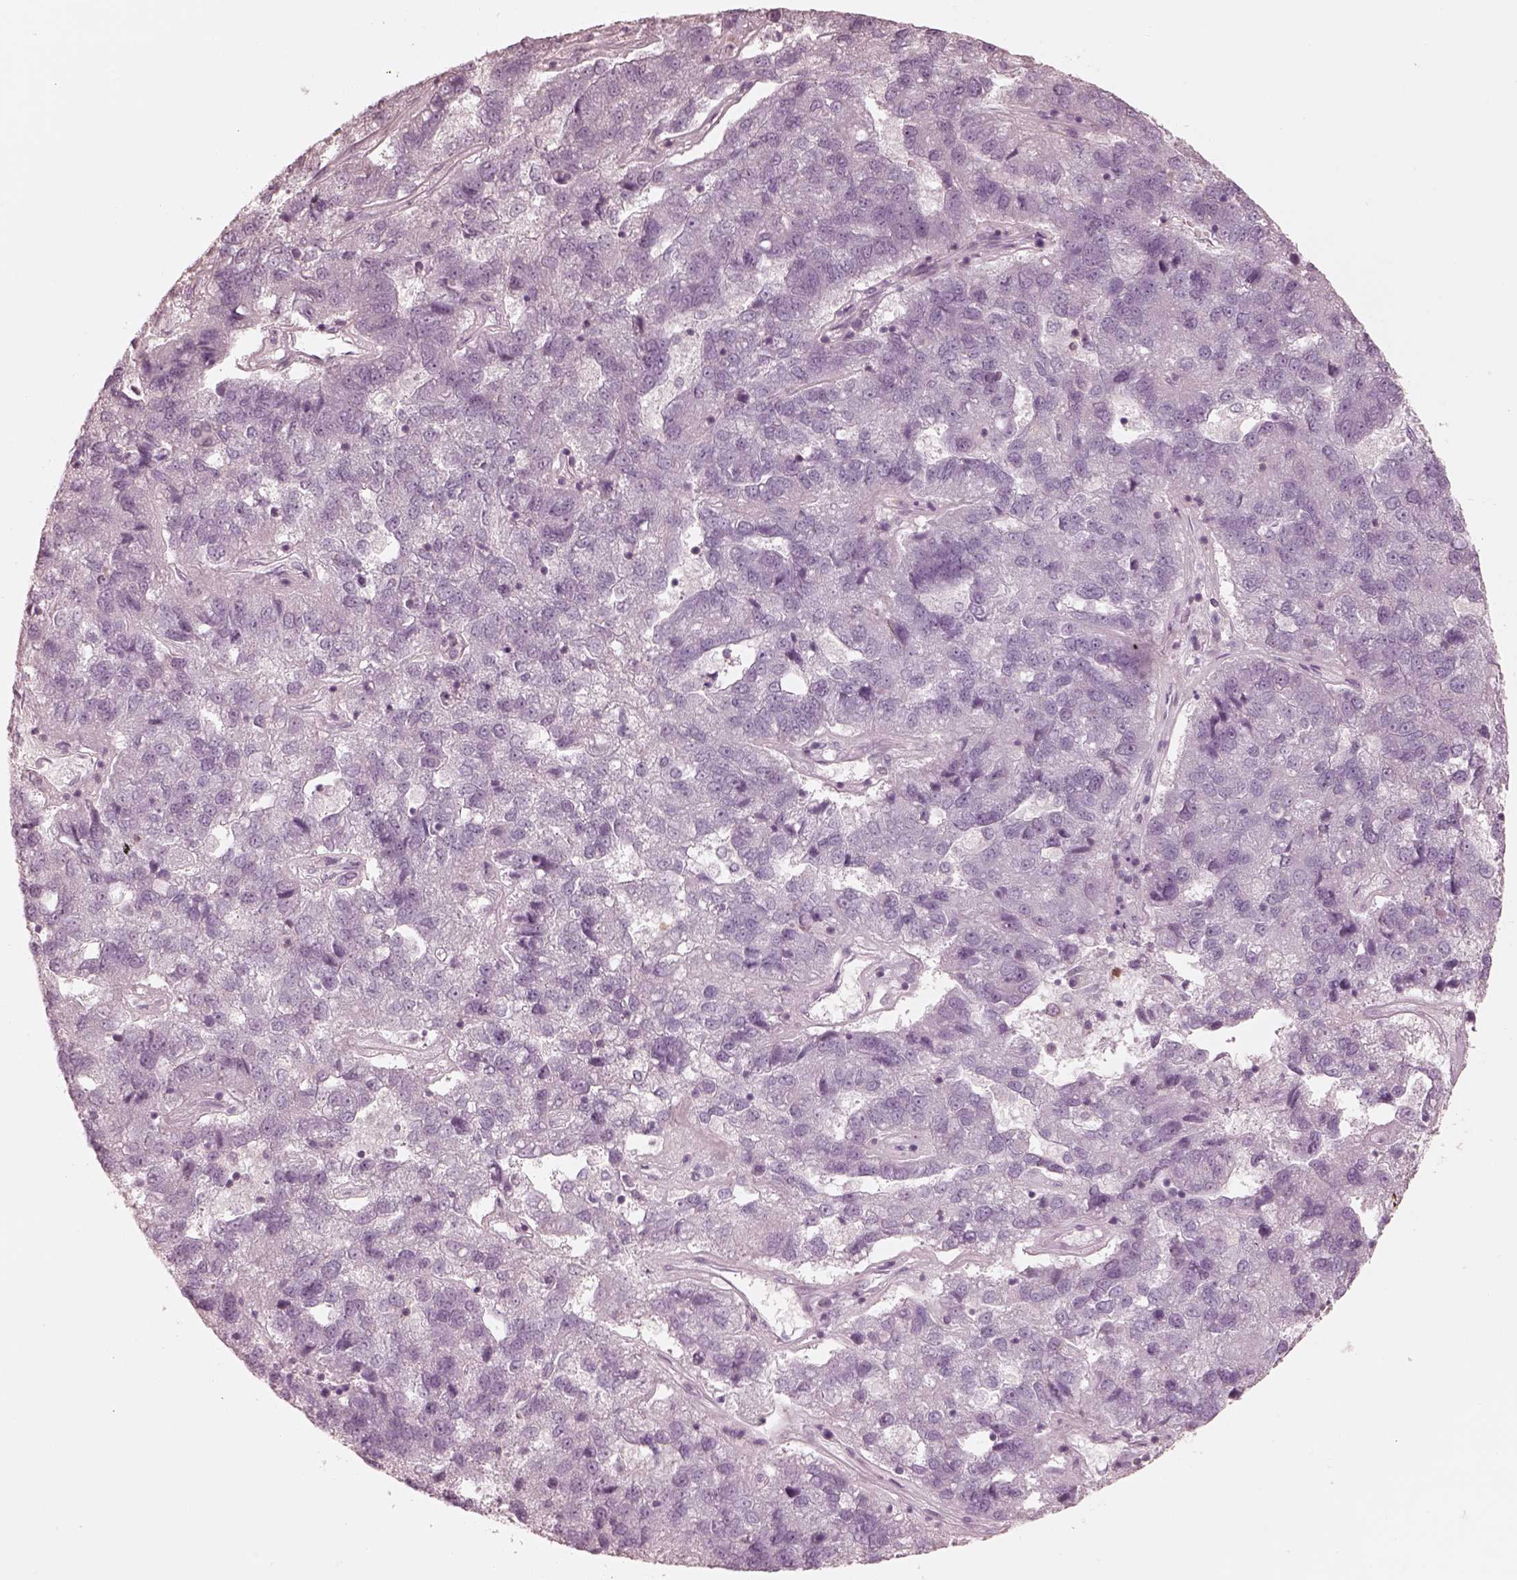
{"staining": {"intensity": "negative", "quantity": "none", "location": "none"}, "tissue": "pancreatic cancer", "cell_type": "Tumor cells", "image_type": "cancer", "snomed": [{"axis": "morphology", "description": "Adenocarcinoma, NOS"}, {"axis": "topography", "description": "Pancreas"}], "caption": "Immunohistochemistry image of pancreatic cancer (adenocarcinoma) stained for a protein (brown), which reveals no staining in tumor cells.", "gene": "GPRIN1", "patient": {"sex": "female", "age": 61}}